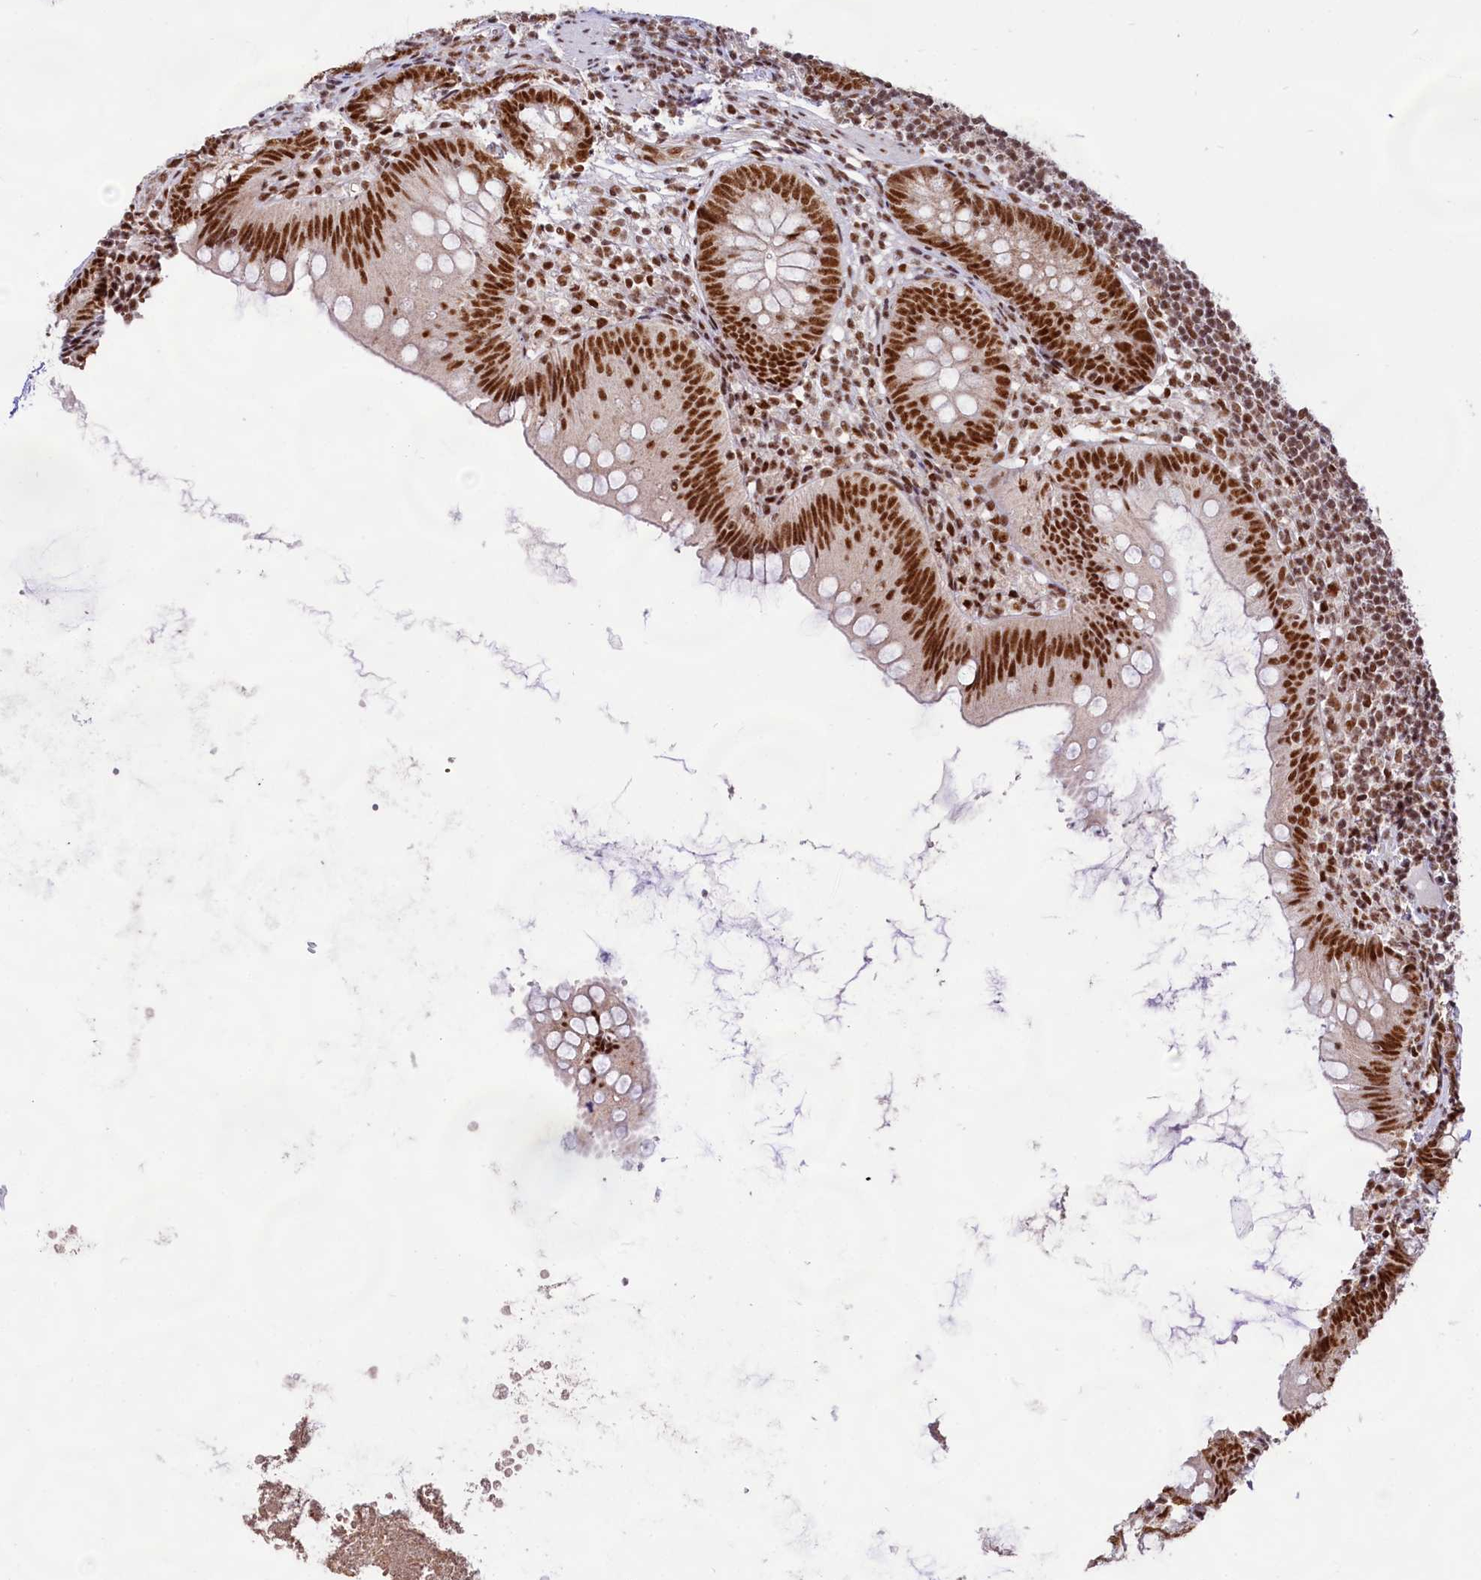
{"staining": {"intensity": "strong", "quantity": ">75%", "location": "nuclear"}, "tissue": "appendix", "cell_type": "Glandular cells", "image_type": "normal", "snomed": [{"axis": "morphology", "description": "Normal tissue, NOS"}, {"axis": "topography", "description": "Appendix"}], "caption": "DAB (3,3'-diaminobenzidine) immunohistochemical staining of unremarkable appendix exhibits strong nuclear protein staining in about >75% of glandular cells. (DAB = brown stain, brightfield microscopy at high magnification).", "gene": "HIRA", "patient": {"sex": "female", "age": 62}}